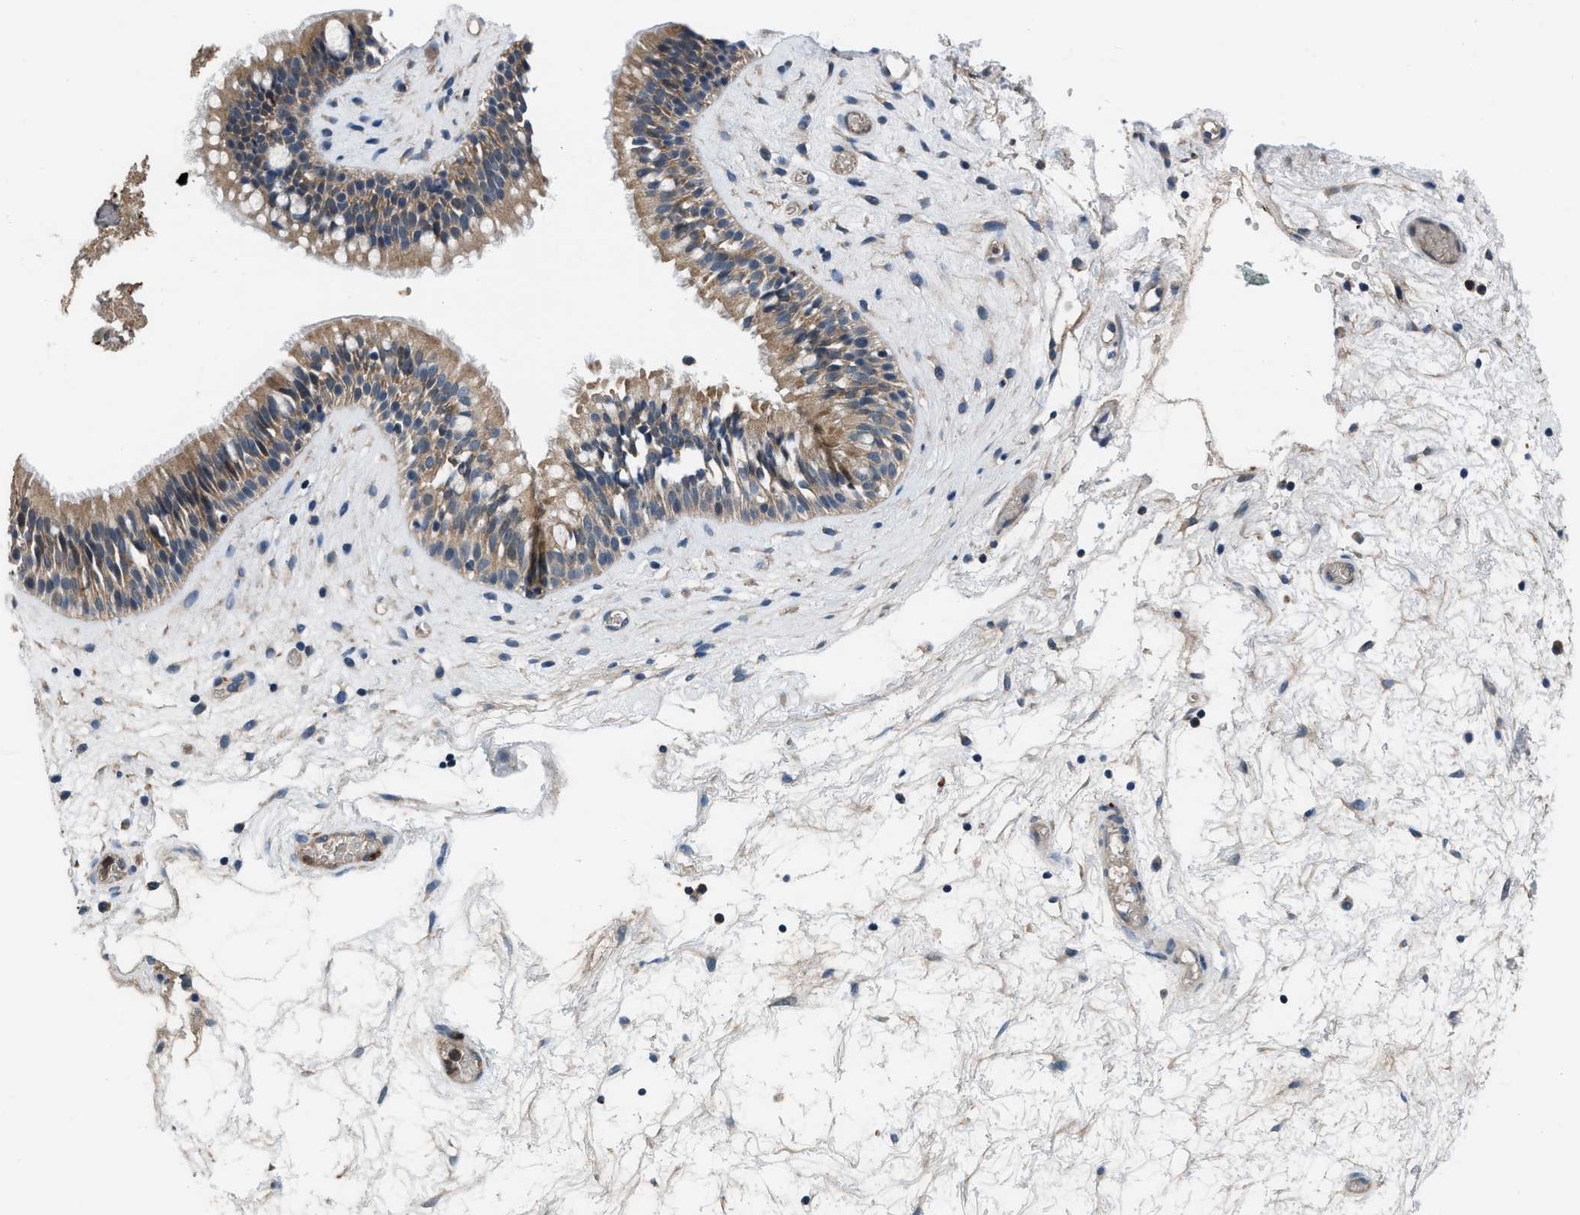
{"staining": {"intensity": "moderate", "quantity": ">75%", "location": "cytoplasmic/membranous"}, "tissue": "nasopharynx", "cell_type": "Respiratory epithelial cells", "image_type": "normal", "snomed": [{"axis": "morphology", "description": "Normal tissue, NOS"}, {"axis": "morphology", "description": "Inflammation, NOS"}, {"axis": "topography", "description": "Nasopharynx"}], "caption": "Immunohistochemistry (IHC) of benign human nasopharynx exhibits medium levels of moderate cytoplasmic/membranous expression in about >75% of respiratory epithelial cells.", "gene": "USP25", "patient": {"sex": "male", "age": 48}}